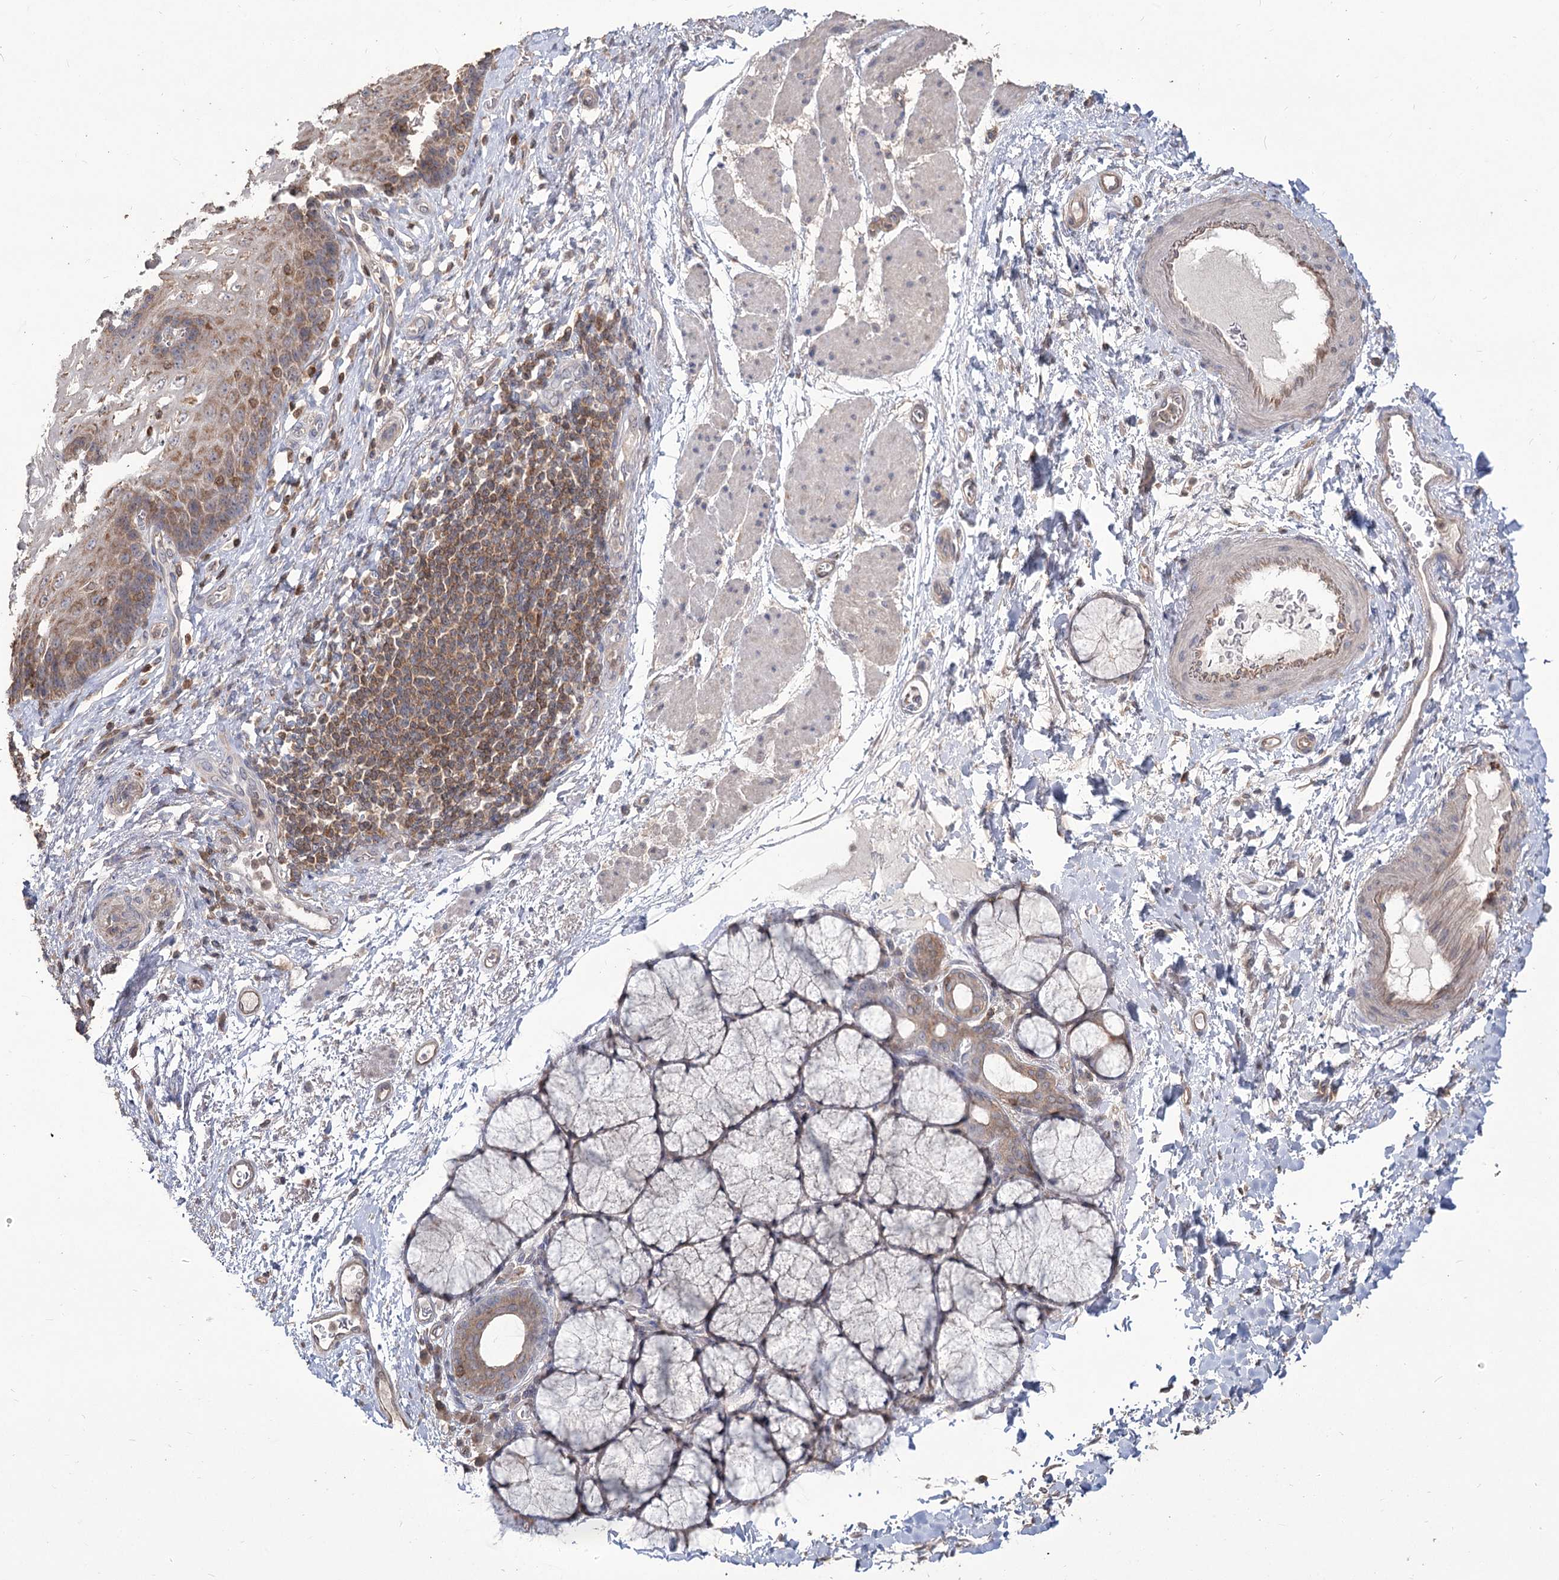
{"staining": {"intensity": "moderate", "quantity": "25%-75%", "location": "cytoplasmic/membranous"}, "tissue": "esophagus", "cell_type": "Squamous epithelial cells", "image_type": "normal", "snomed": [{"axis": "morphology", "description": "Normal tissue, NOS"}, {"axis": "topography", "description": "Esophagus"}], "caption": "Human esophagus stained for a protein (brown) reveals moderate cytoplasmic/membranous positive expression in about 25%-75% of squamous epithelial cells.", "gene": "STK17B", "patient": {"sex": "male", "age": 54}}